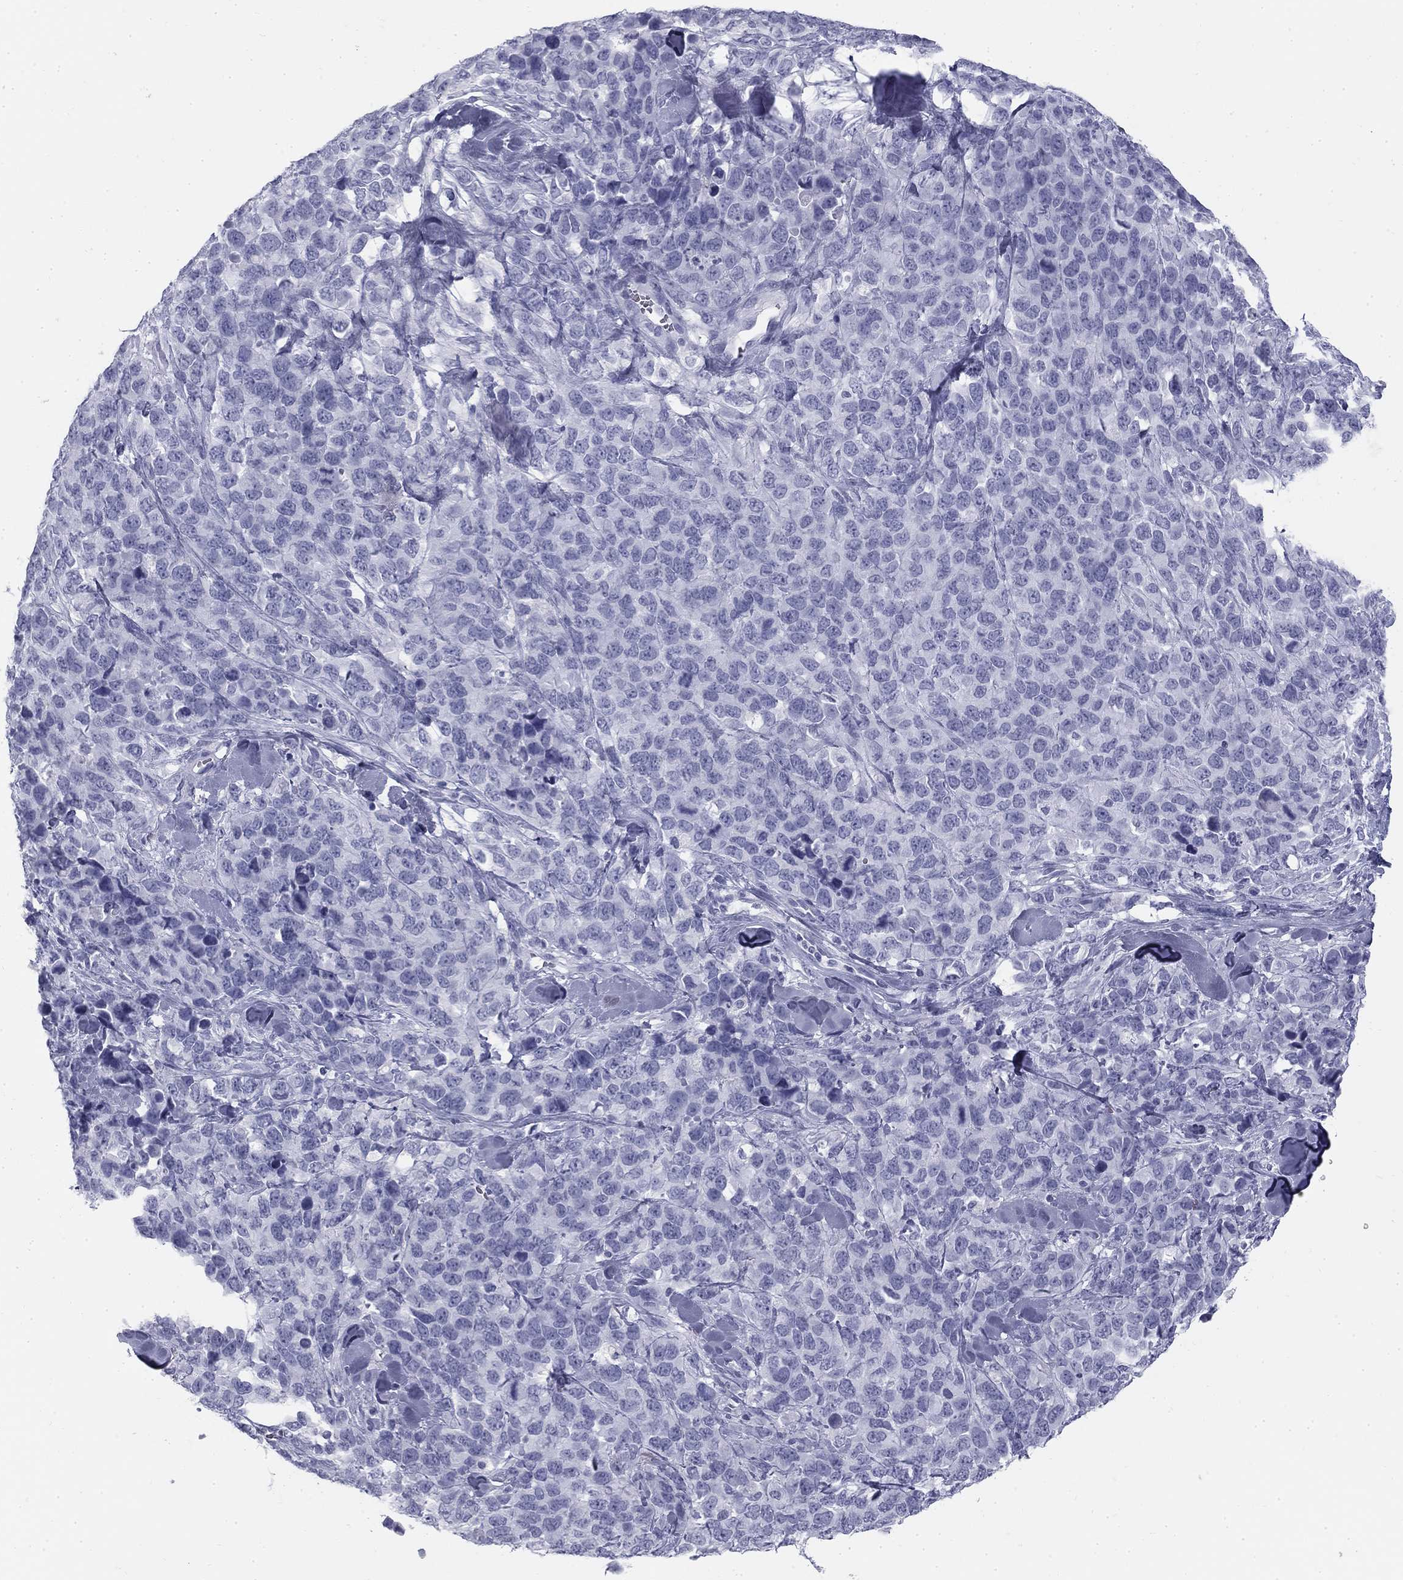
{"staining": {"intensity": "negative", "quantity": "none", "location": "none"}, "tissue": "melanoma", "cell_type": "Tumor cells", "image_type": "cancer", "snomed": [{"axis": "morphology", "description": "Malignant melanoma, Metastatic site"}, {"axis": "topography", "description": "Skin"}], "caption": "Immunohistochemical staining of malignant melanoma (metastatic site) displays no significant staining in tumor cells. (DAB (3,3'-diaminobenzidine) immunohistochemistry (IHC), high magnification).", "gene": "SULT2B1", "patient": {"sex": "male", "age": 84}}